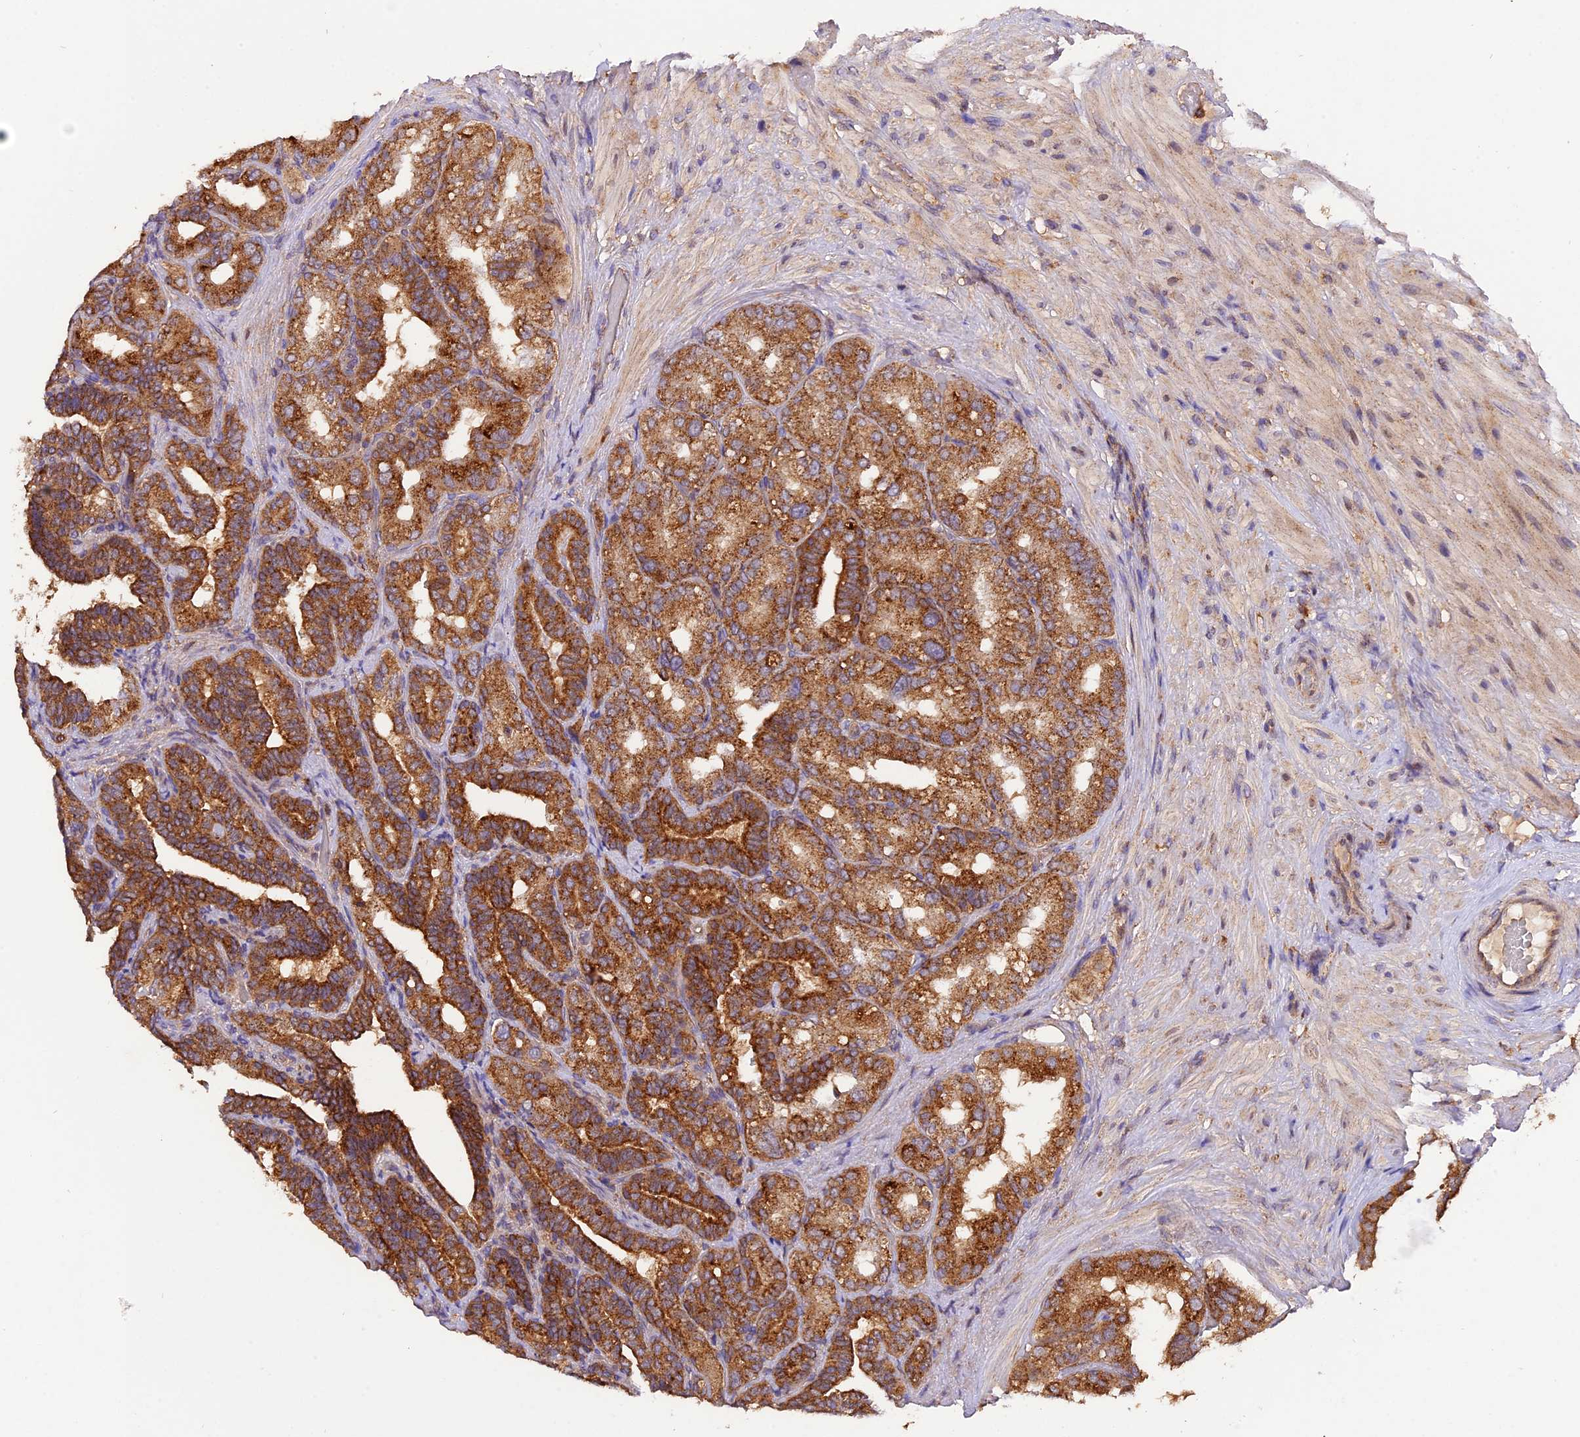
{"staining": {"intensity": "strong", "quantity": ">75%", "location": "cytoplasmic/membranous"}, "tissue": "seminal vesicle", "cell_type": "Glandular cells", "image_type": "normal", "snomed": [{"axis": "morphology", "description": "Normal tissue, NOS"}, {"axis": "topography", "description": "Seminal veicle"}, {"axis": "topography", "description": "Peripheral nerve tissue"}], "caption": "Protein expression analysis of benign human seminal vesicle reveals strong cytoplasmic/membranous staining in approximately >75% of glandular cells.", "gene": "PEX3", "patient": {"sex": "male", "age": 63}}